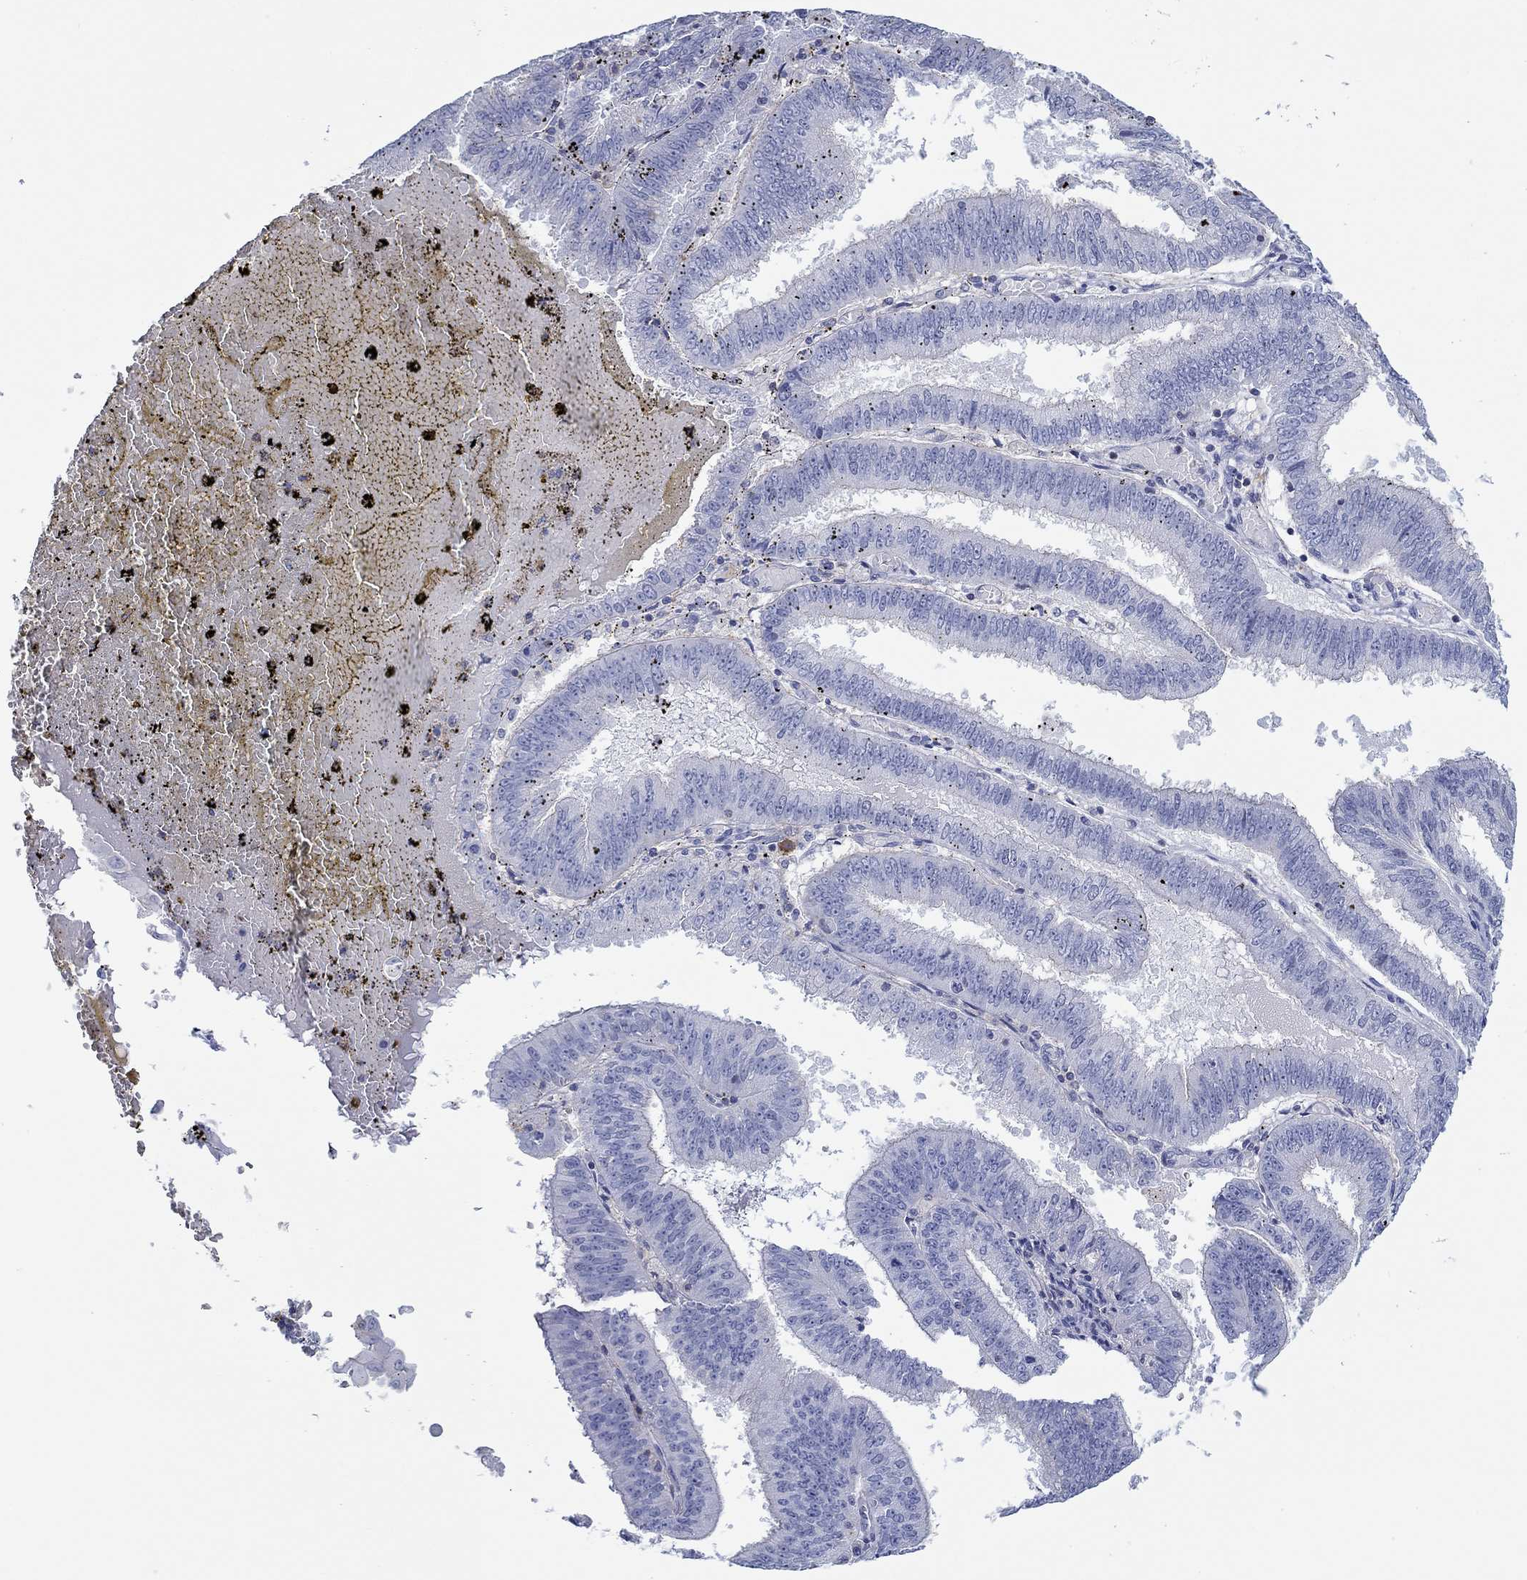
{"staining": {"intensity": "negative", "quantity": "none", "location": "none"}, "tissue": "endometrial cancer", "cell_type": "Tumor cells", "image_type": "cancer", "snomed": [{"axis": "morphology", "description": "Adenocarcinoma, NOS"}, {"axis": "topography", "description": "Endometrium"}], "caption": "There is no significant staining in tumor cells of endometrial cancer (adenocarcinoma). The staining is performed using DAB (3,3'-diaminobenzidine) brown chromogen with nuclei counter-stained in using hematoxylin.", "gene": "PPIL6", "patient": {"sex": "female", "age": 66}}